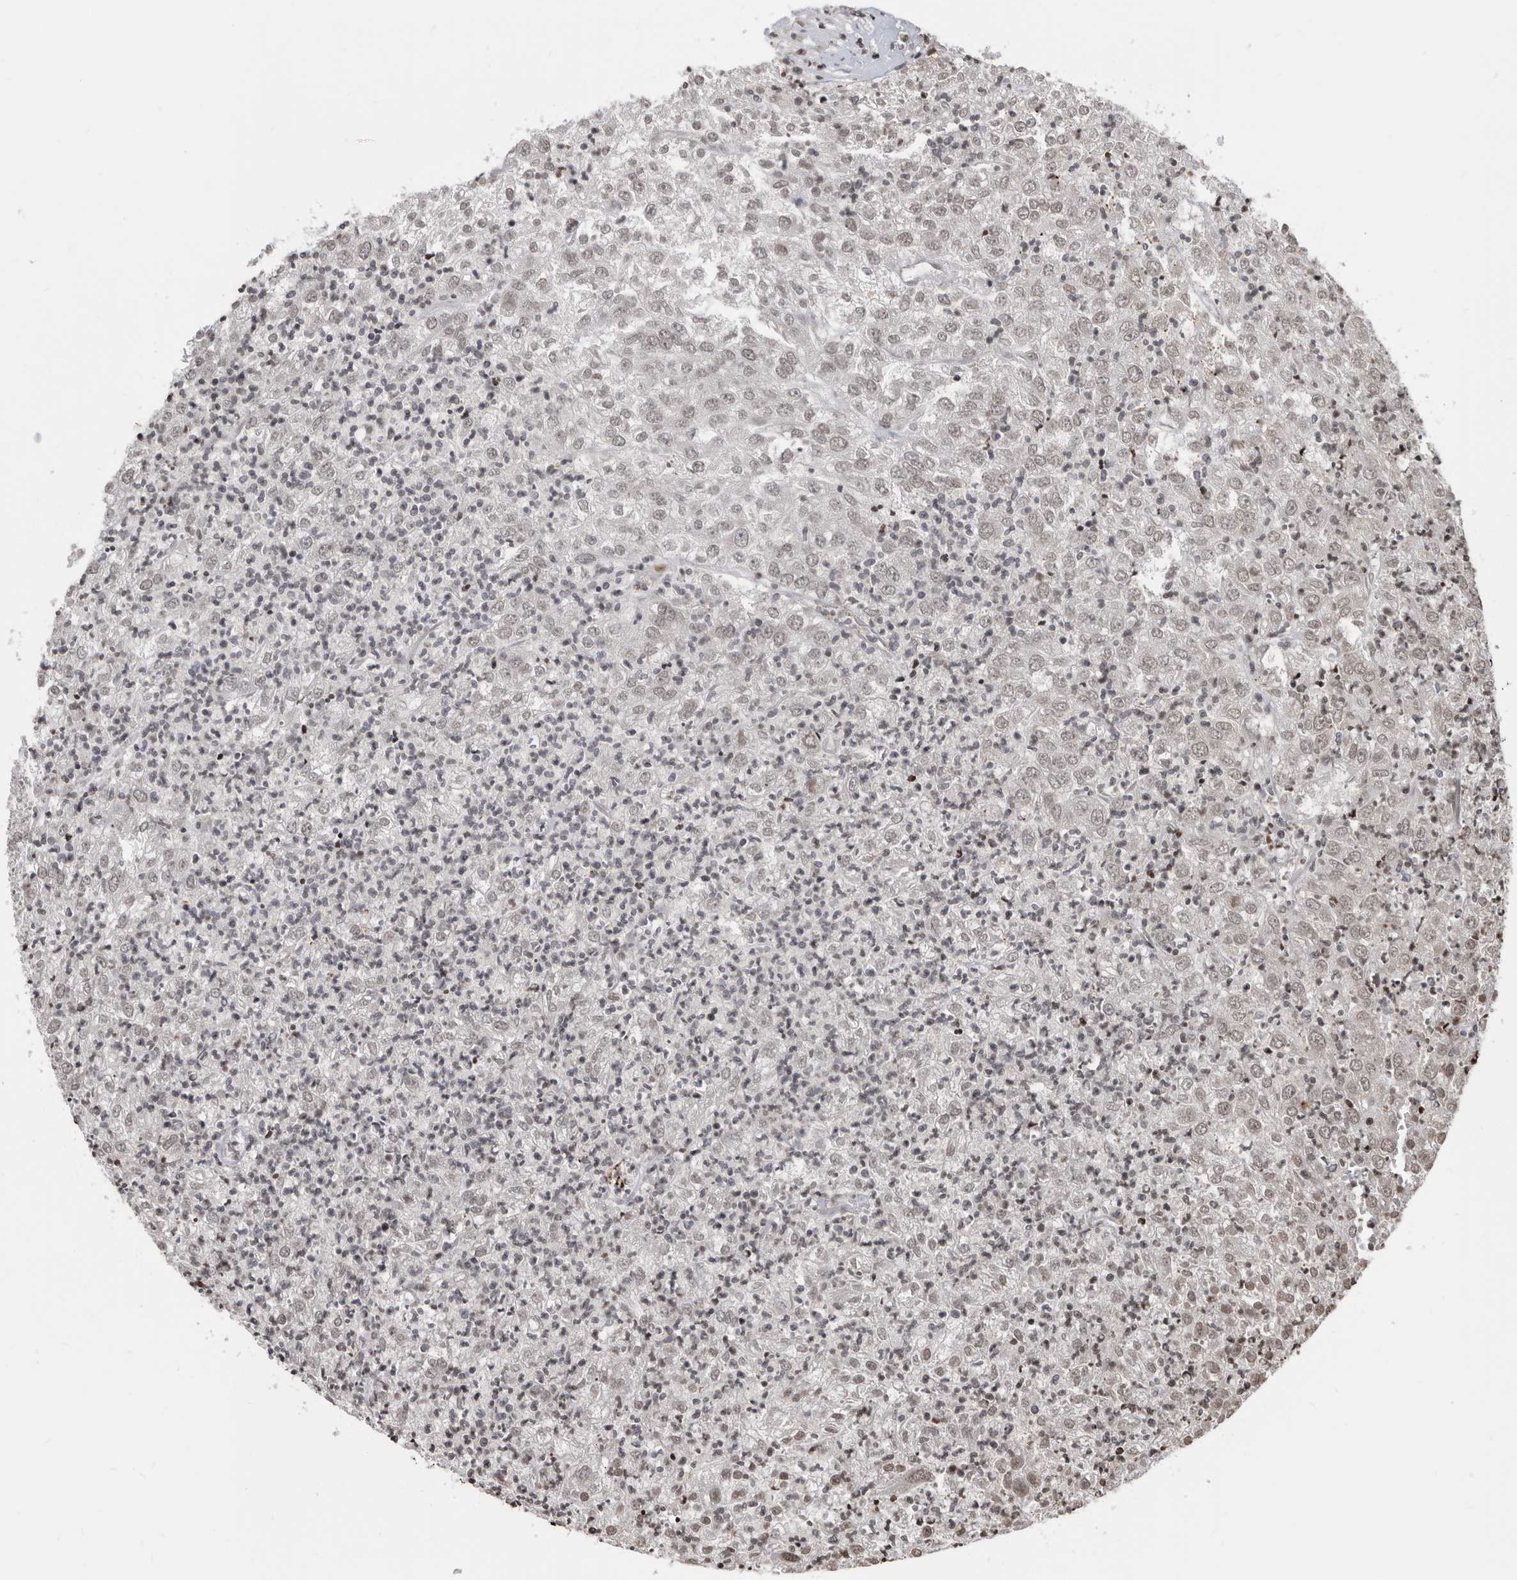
{"staining": {"intensity": "weak", "quantity": ">75%", "location": "nuclear"}, "tissue": "renal cancer", "cell_type": "Tumor cells", "image_type": "cancer", "snomed": [{"axis": "morphology", "description": "Adenocarcinoma, NOS"}, {"axis": "topography", "description": "Kidney"}], "caption": "A brown stain labels weak nuclear staining of a protein in human renal adenocarcinoma tumor cells.", "gene": "TSTD1", "patient": {"sex": "female", "age": 54}}